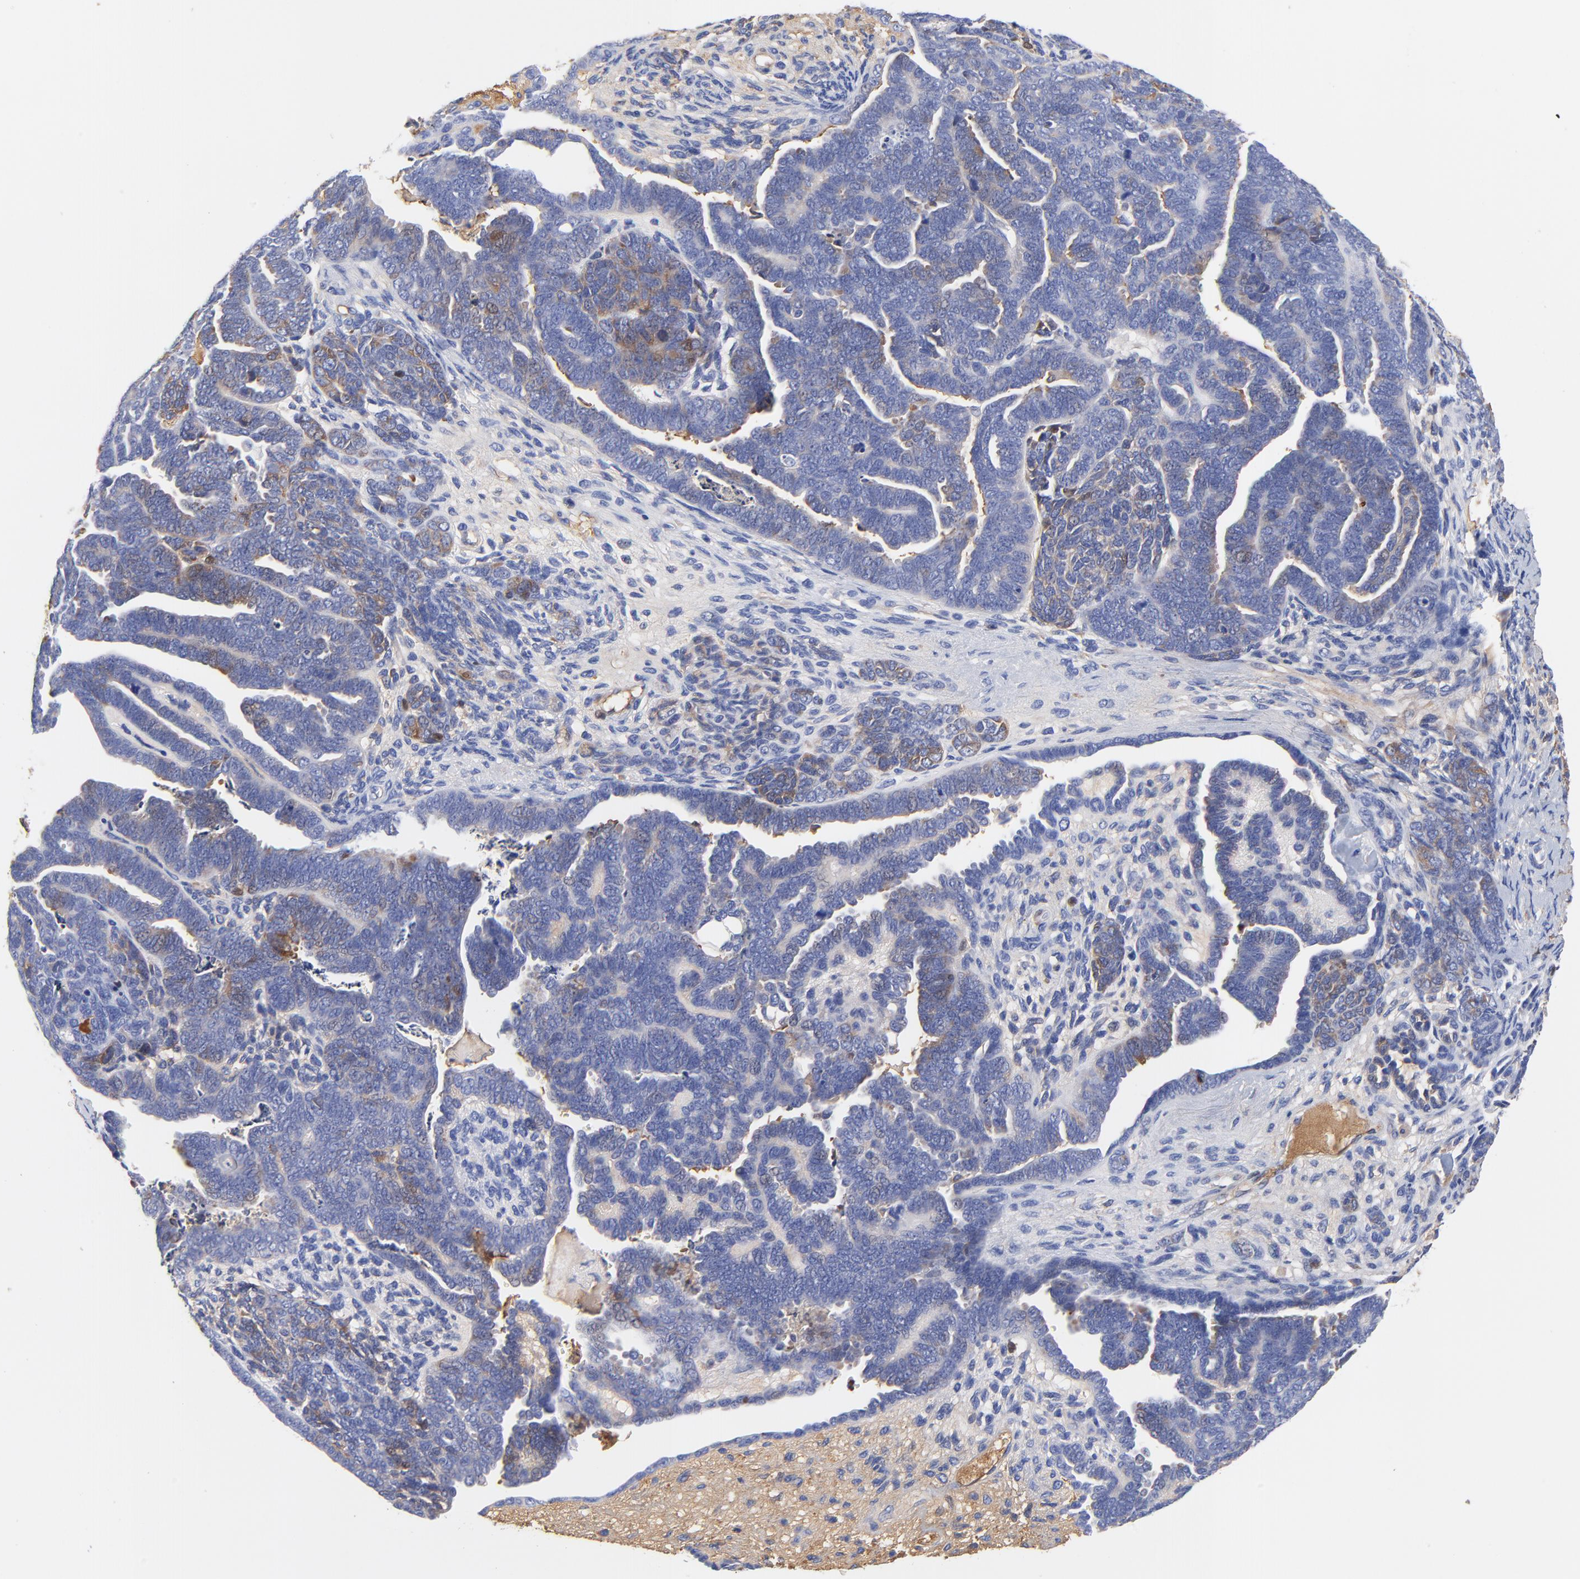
{"staining": {"intensity": "weak", "quantity": "25%-75%", "location": "cytoplasmic/membranous"}, "tissue": "endometrial cancer", "cell_type": "Tumor cells", "image_type": "cancer", "snomed": [{"axis": "morphology", "description": "Neoplasm, malignant, NOS"}, {"axis": "topography", "description": "Endometrium"}], "caption": "DAB immunohistochemical staining of endometrial cancer (neoplasm (malignant)) reveals weak cytoplasmic/membranous protein staining in approximately 25%-75% of tumor cells. The protein of interest is shown in brown color, while the nuclei are stained blue.", "gene": "IGLV3-10", "patient": {"sex": "female", "age": 74}}